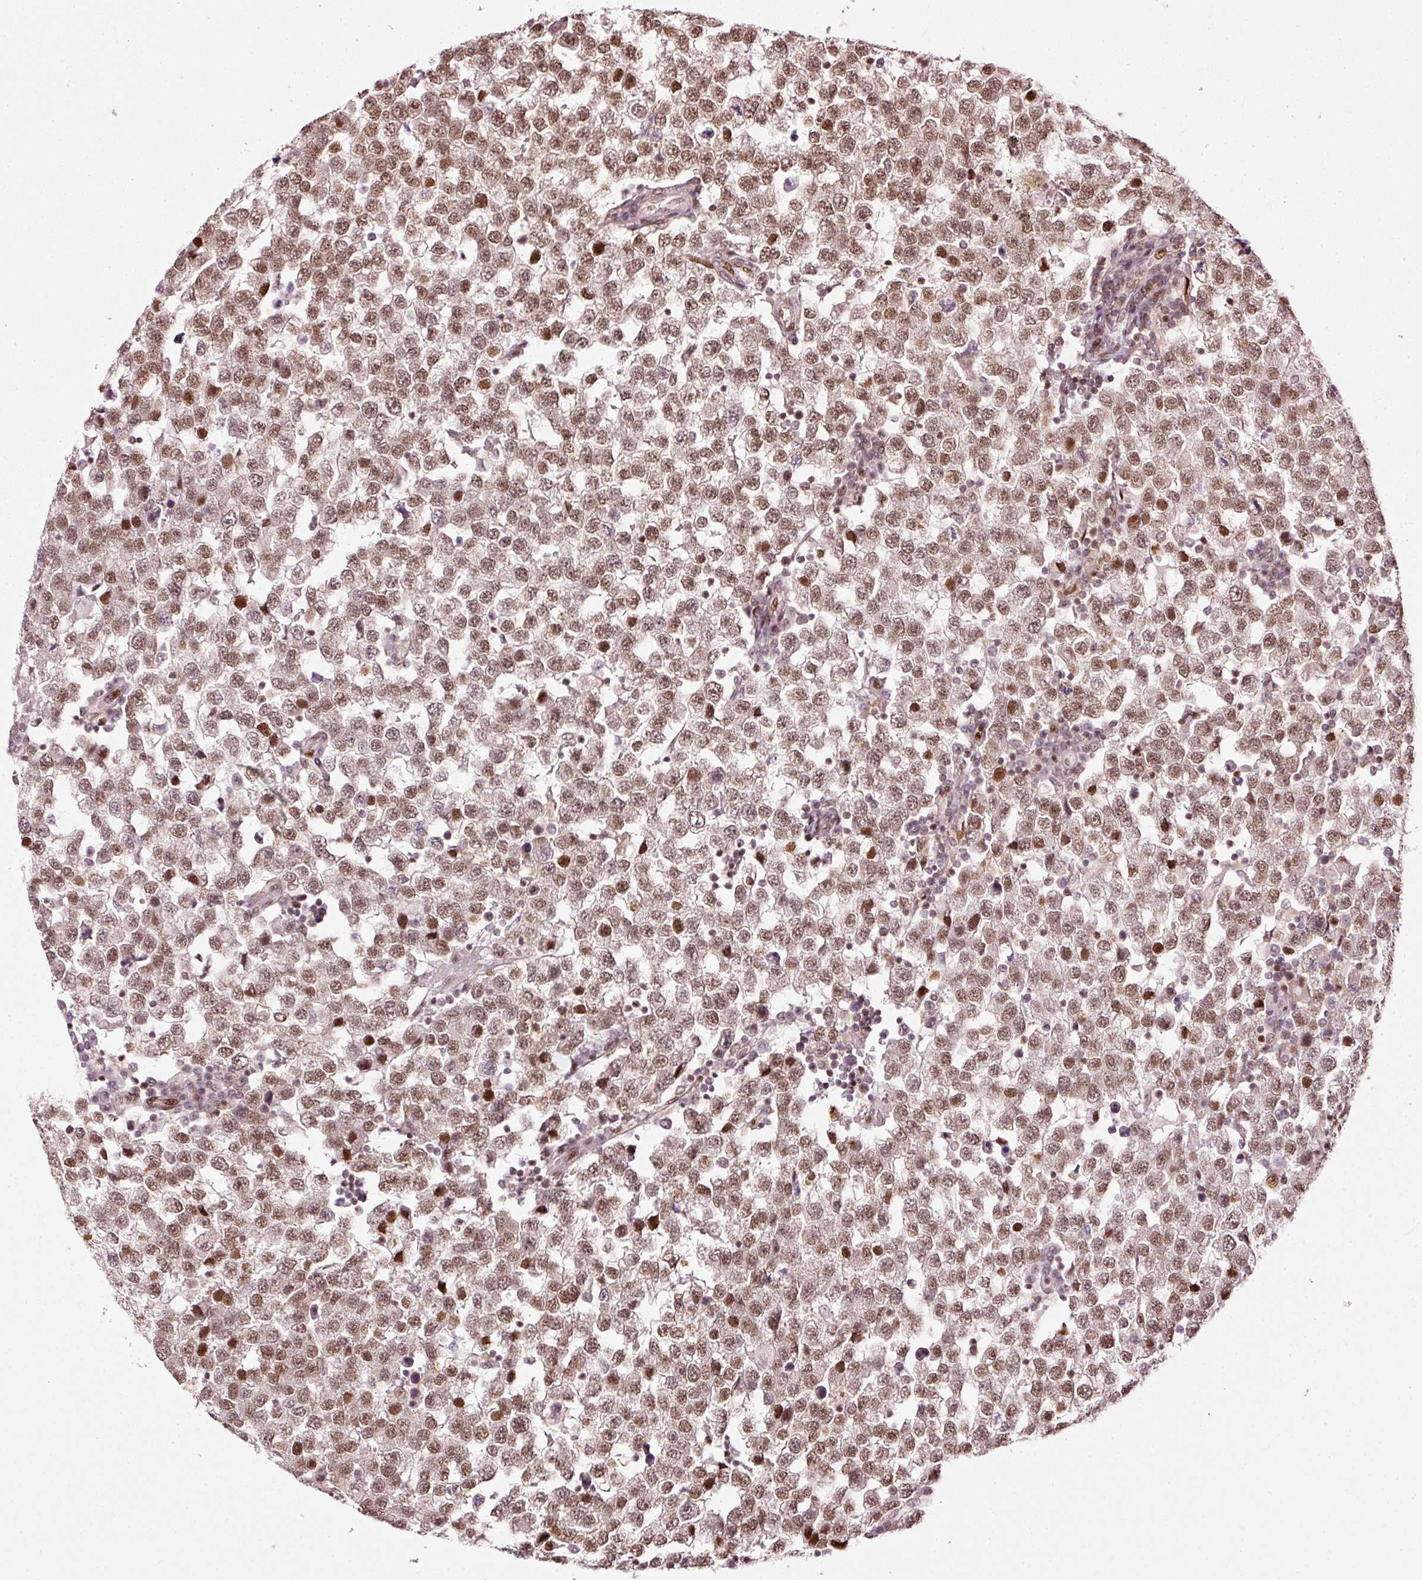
{"staining": {"intensity": "moderate", "quantity": ">75%", "location": "cytoplasmic/membranous,nuclear"}, "tissue": "testis cancer", "cell_type": "Tumor cells", "image_type": "cancer", "snomed": [{"axis": "morphology", "description": "Seminoma, NOS"}, {"axis": "topography", "description": "Testis"}], "caption": "Tumor cells reveal medium levels of moderate cytoplasmic/membranous and nuclear expression in approximately >75% of cells in testis cancer (seminoma). Nuclei are stained in blue.", "gene": "ZNF778", "patient": {"sex": "male", "age": 34}}